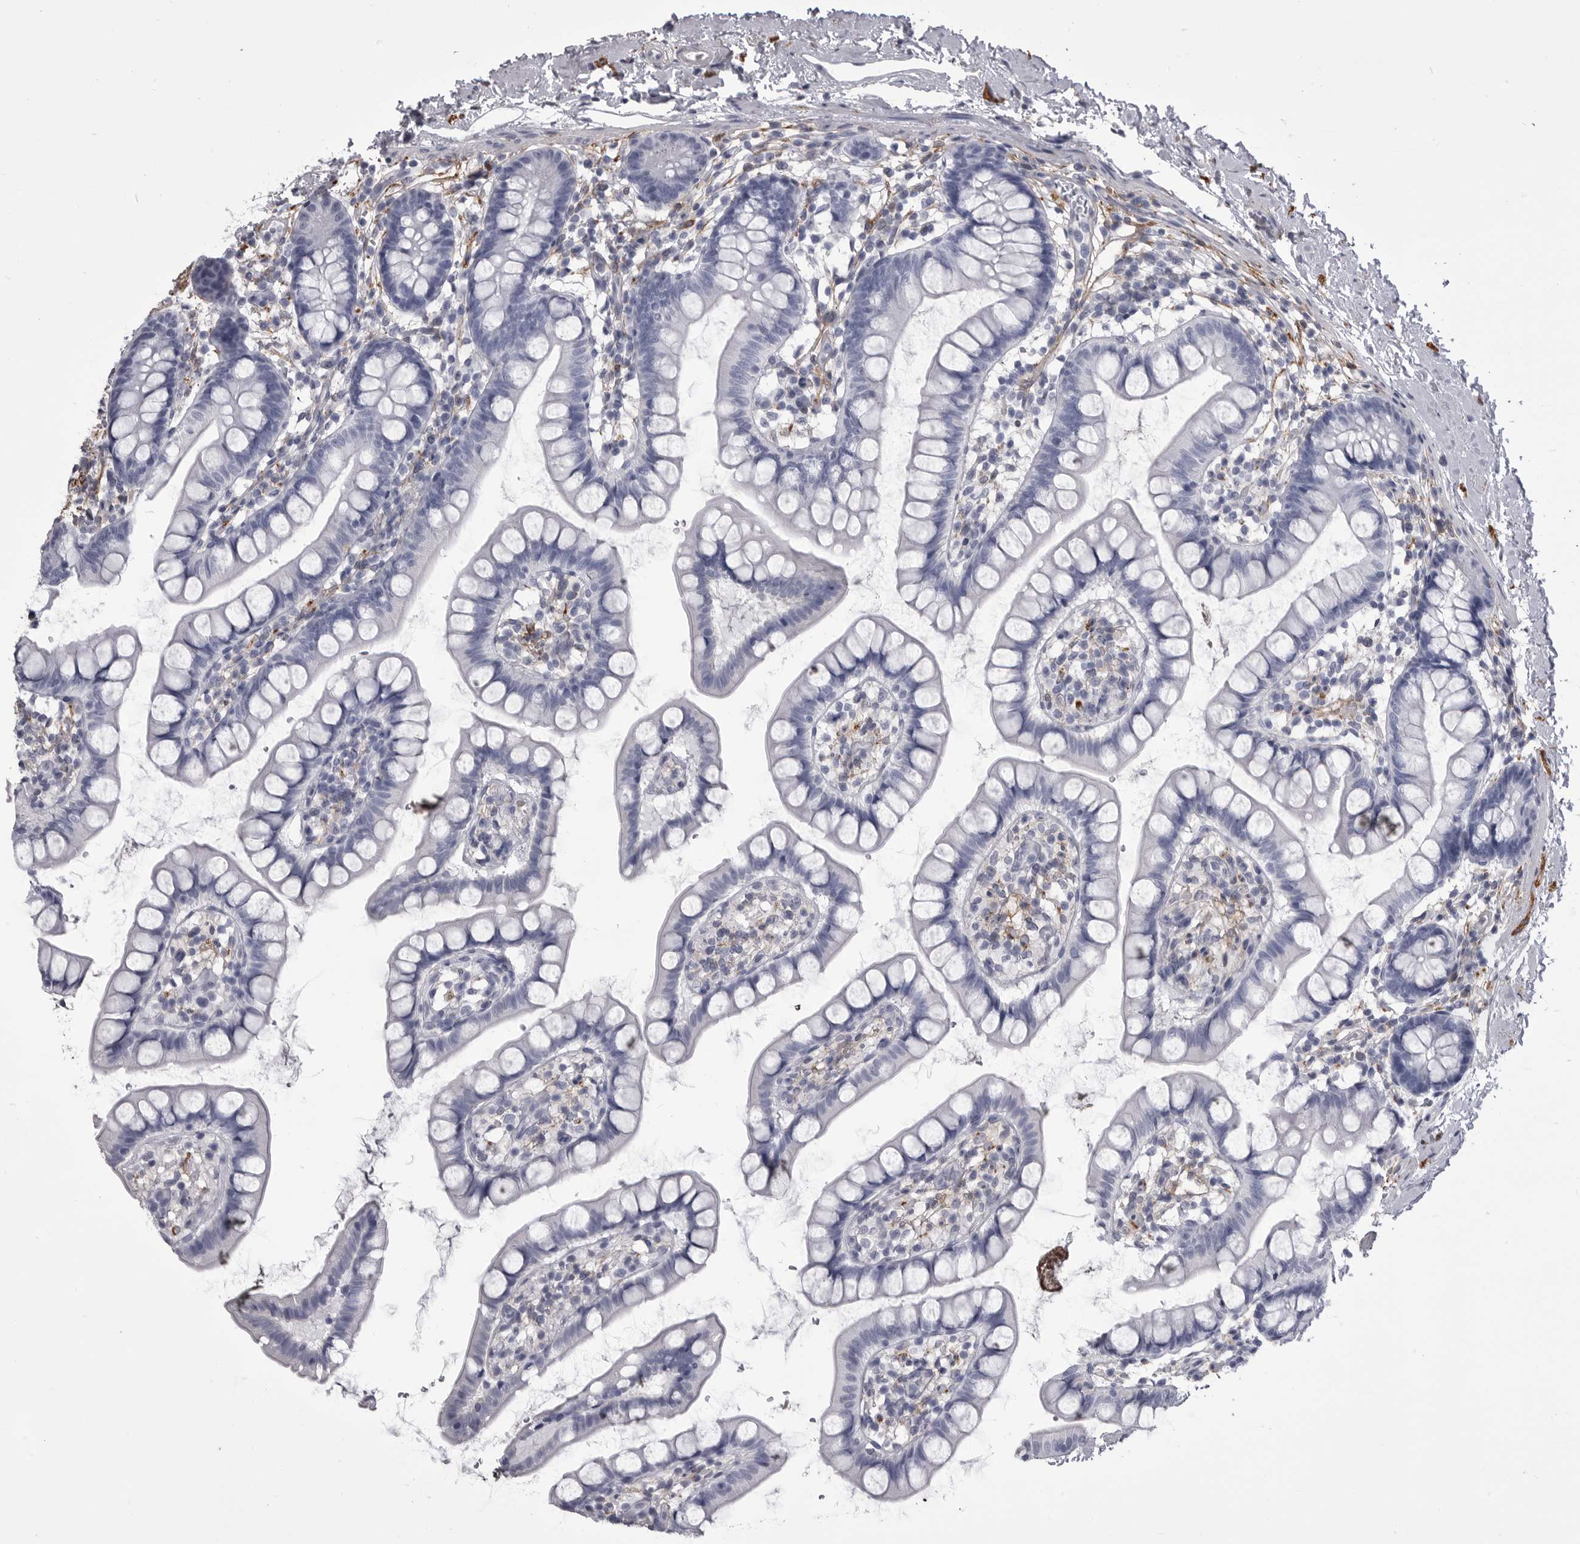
{"staining": {"intensity": "negative", "quantity": "none", "location": "none"}, "tissue": "small intestine", "cell_type": "Glandular cells", "image_type": "normal", "snomed": [{"axis": "morphology", "description": "Normal tissue, NOS"}, {"axis": "topography", "description": "Small intestine"}], "caption": "Immunohistochemistry (IHC) photomicrograph of unremarkable human small intestine stained for a protein (brown), which demonstrates no staining in glandular cells.", "gene": "ANK2", "patient": {"sex": "female", "age": 84}}